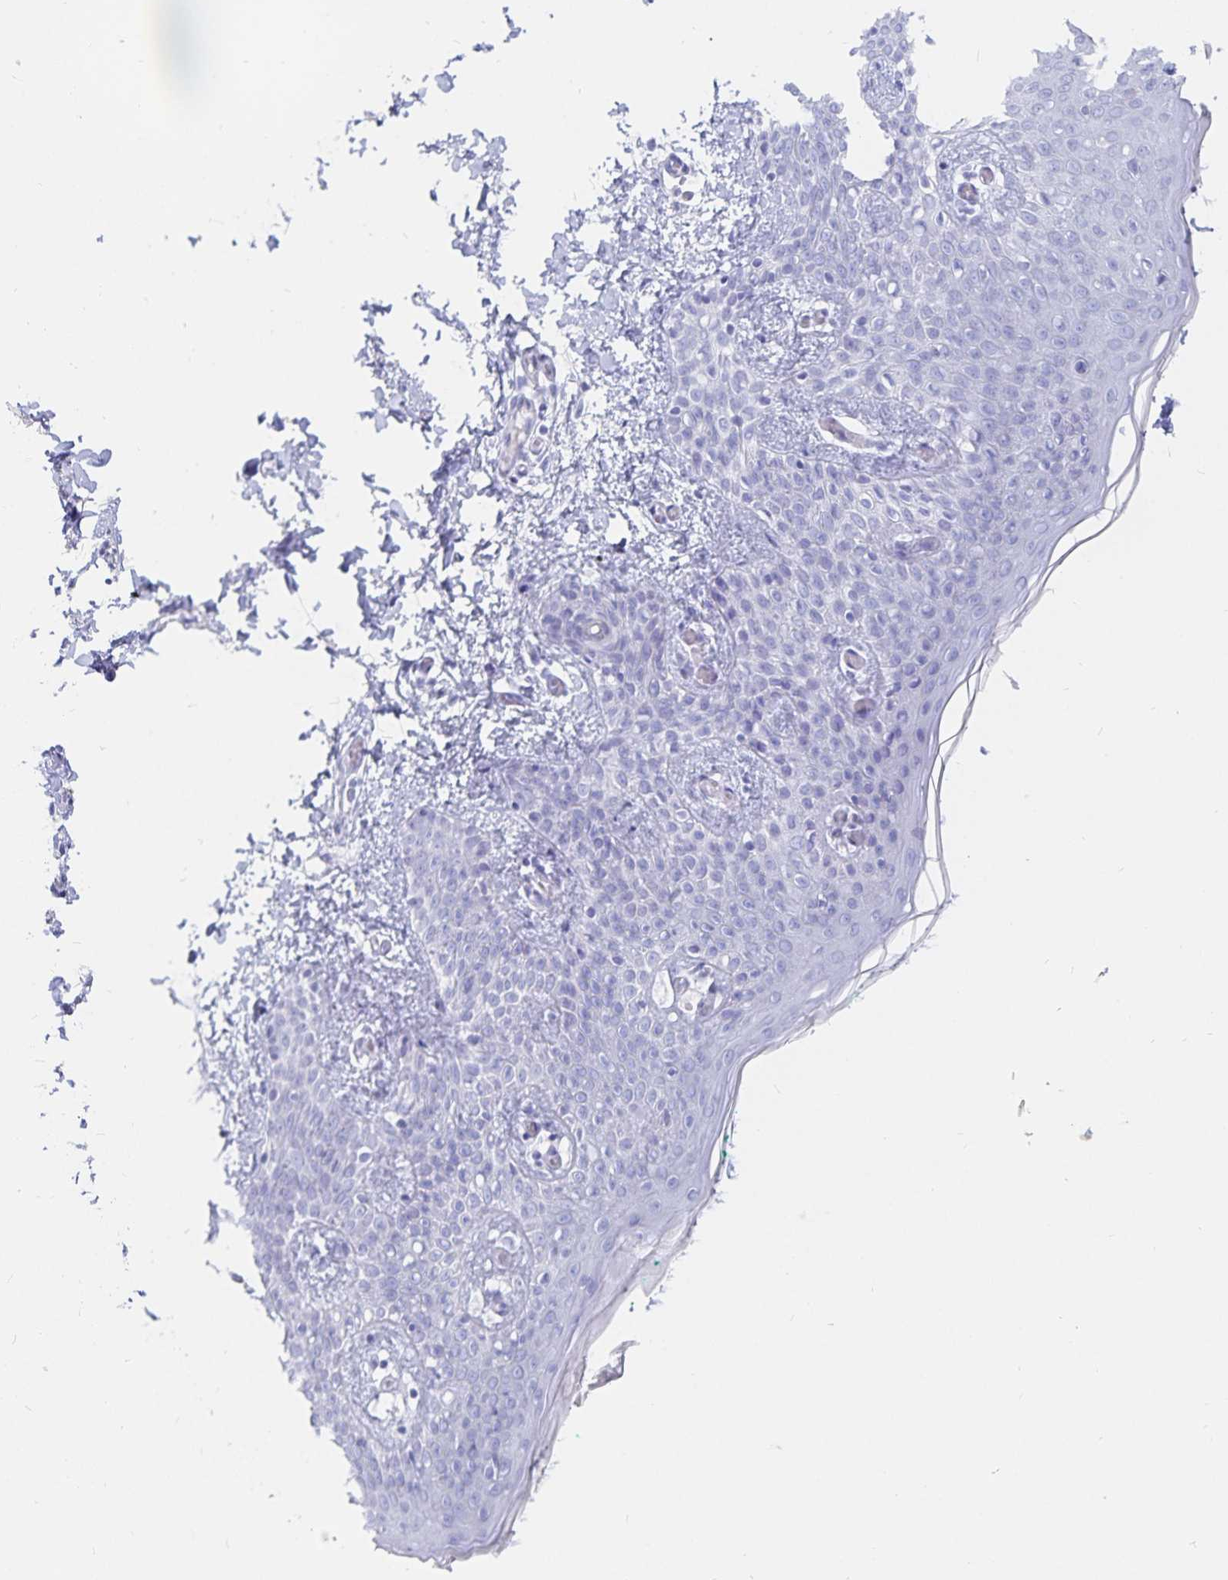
{"staining": {"intensity": "negative", "quantity": "none", "location": "none"}, "tissue": "skin", "cell_type": "Fibroblasts", "image_type": "normal", "snomed": [{"axis": "morphology", "description": "Normal tissue, NOS"}, {"axis": "topography", "description": "Skin"}], "caption": "An immunohistochemistry histopathology image of benign skin is shown. There is no staining in fibroblasts of skin.", "gene": "INSL5", "patient": {"sex": "male", "age": 16}}